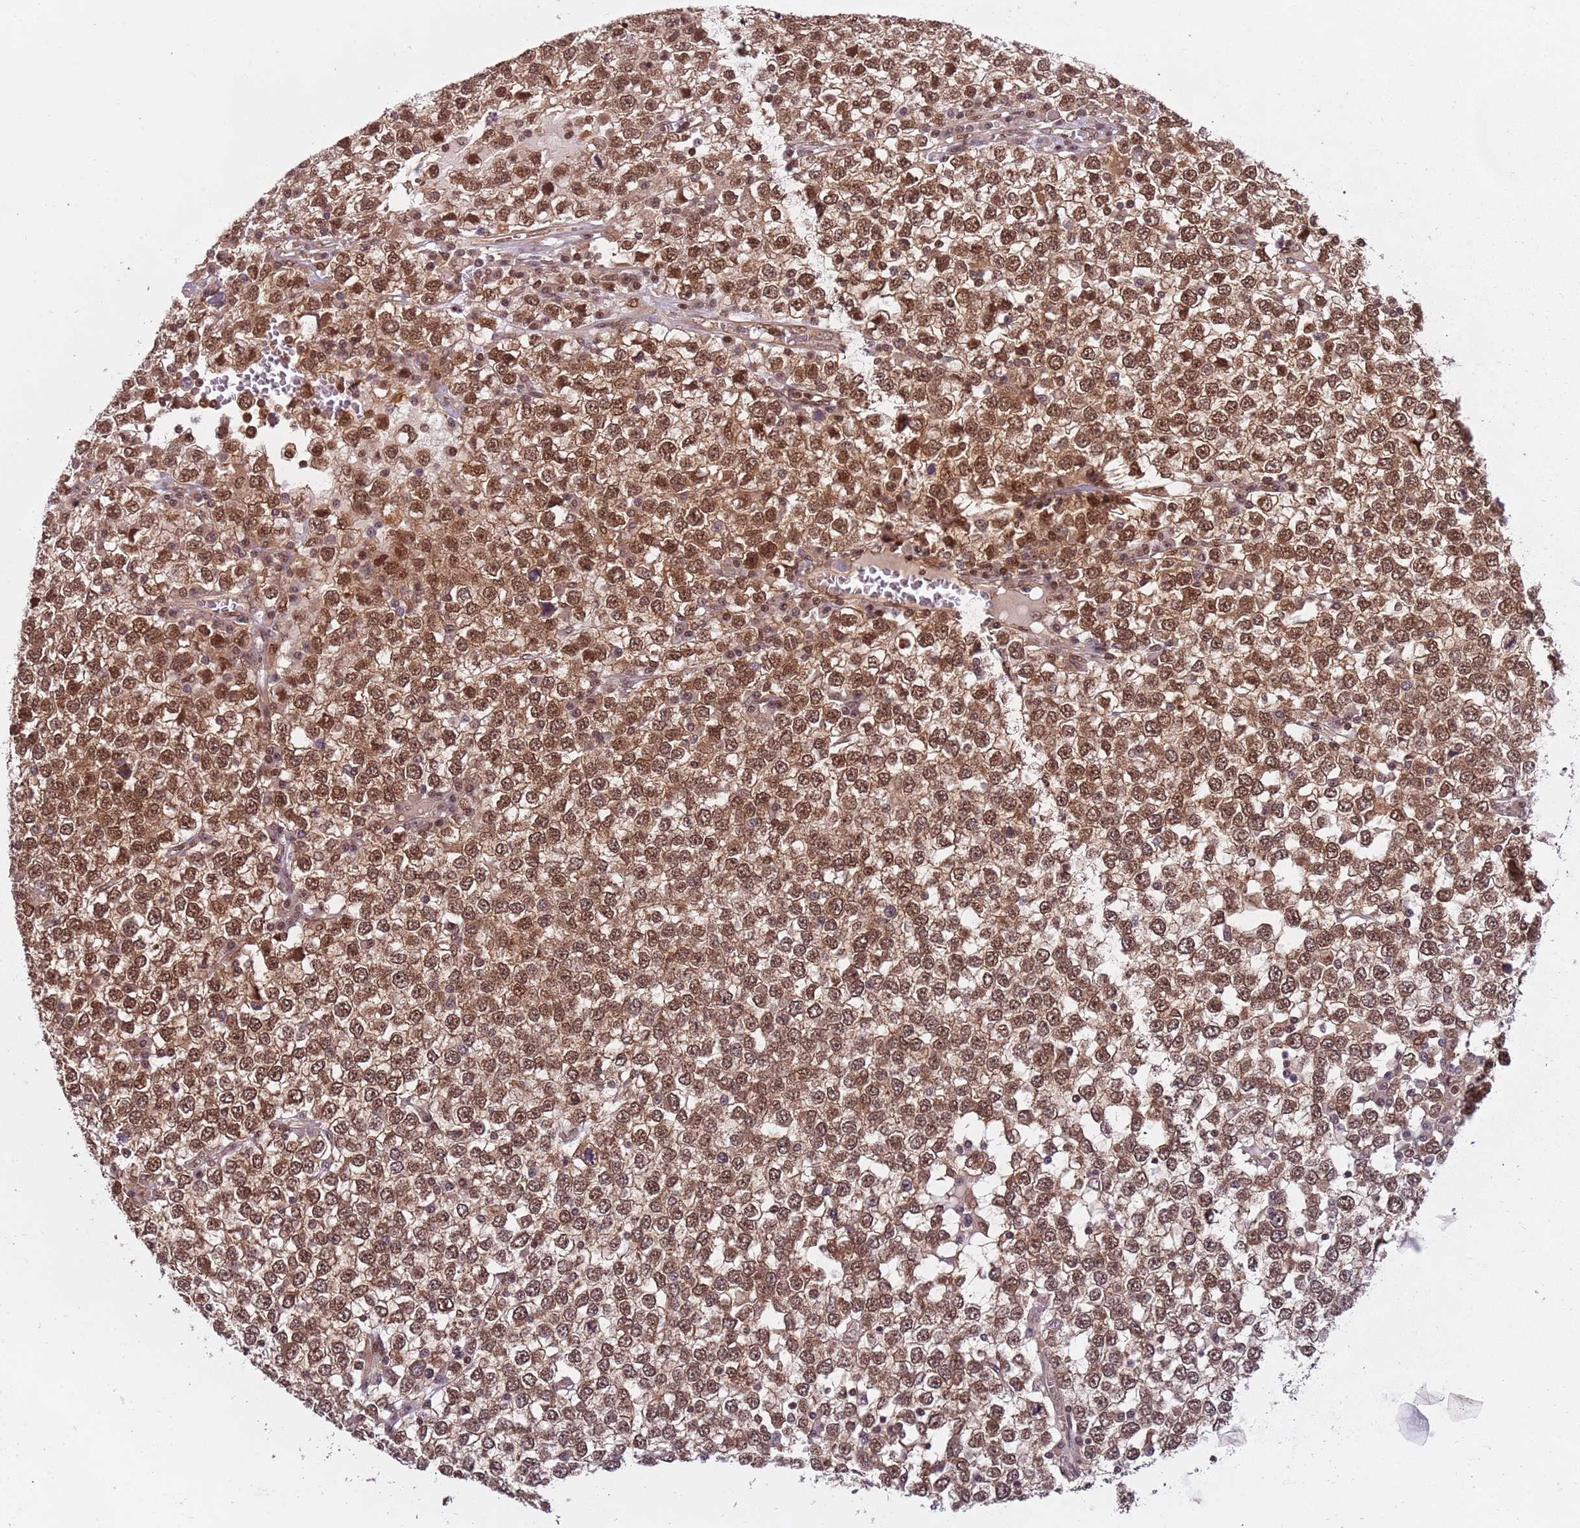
{"staining": {"intensity": "moderate", "quantity": ">75%", "location": "cytoplasmic/membranous,nuclear"}, "tissue": "testis cancer", "cell_type": "Tumor cells", "image_type": "cancer", "snomed": [{"axis": "morphology", "description": "Seminoma, NOS"}, {"axis": "topography", "description": "Testis"}], "caption": "Testis cancer (seminoma) was stained to show a protein in brown. There is medium levels of moderate cytoplasmic/membranous and nuclear staining in approximately >75% of tumor cells.", "gene": "PGLS", "patient": {"sex": "male", "age": 65}}